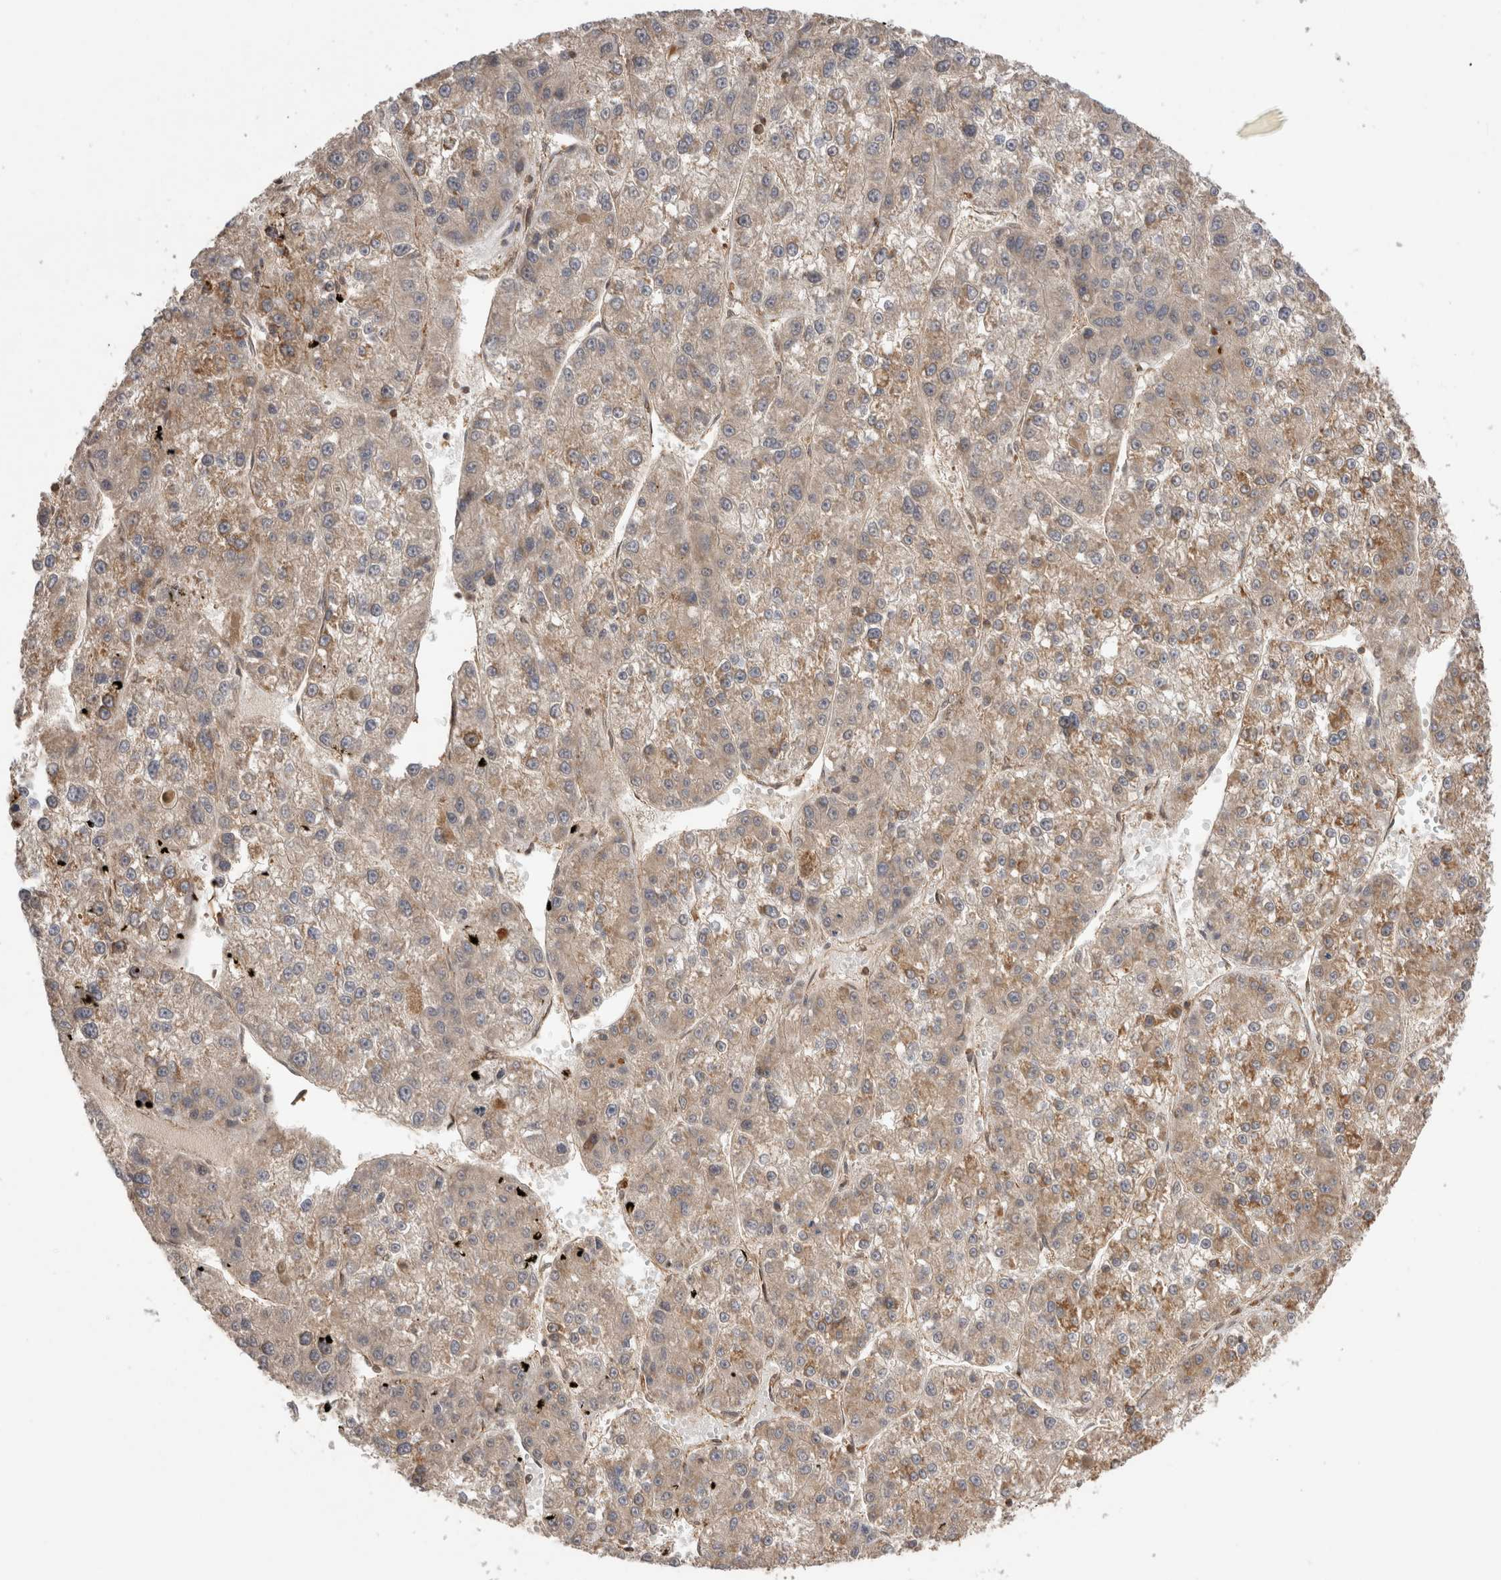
{"staining": {"intensity": "strong", "quantity": "25%-75%", "location": "cytoplasmic/membranous"}, "tissue": "liver cancer", "cell_type": "Tumor cells", "image_type": "cancer", "snomed": [{"axis": "morphology", "description": "Carcinoma, Hepatocellular, NOS"}, {"axis": "topography", "description": "Liver"}], "caption": "A micrograph showing strong cytoplasmic/membranous staining in approximately 25%-75% of tumor cells in liver cancer (hepatocellular carcinoma), as visualized by brown immunohistochemical staining.", "gene": "IMMP2L", "patient": {"sex": "female", "age": 73}}